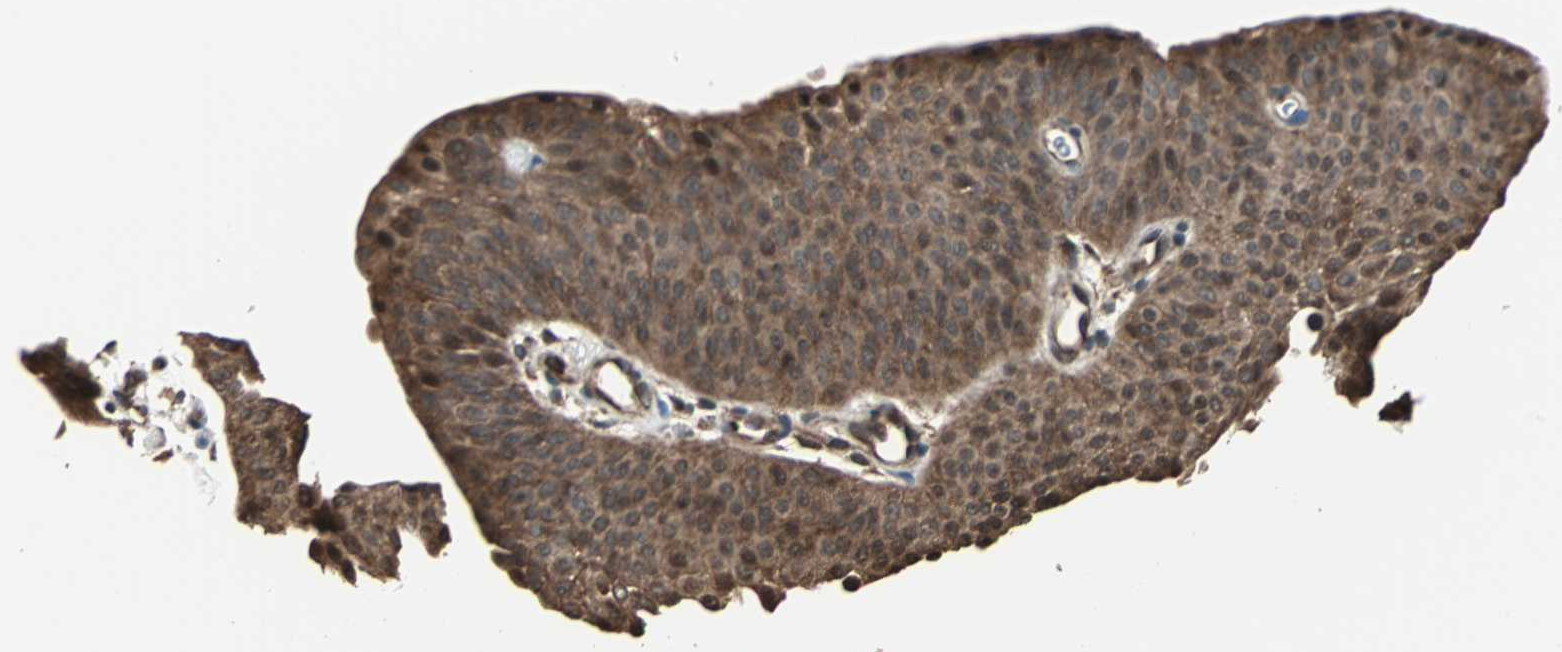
{"staining": {"intensity": "strong", "quantity": ">75%", "location": "cytoplasmic/membranous"}, "tissue": "urothelial cancer", "cell_type": "Tumor cells", "image_type": "cancer", "snomed": [{"axis": "morphology", "description": "Urothelial carcinoma, Low grade"}, {"axis": "topography", "description": "Urinary bladder"}], "caption": "Immunohistochemistry (DAB (3,3'-diaminobenzidine)) staining of low-grade urothelial carcinoma demonstrates strong cytoplasmic/membranous protein positivity in about >75% of tumor cells.", "gene": "CHP1", "patient": {"sex": "female", "age": 60}}